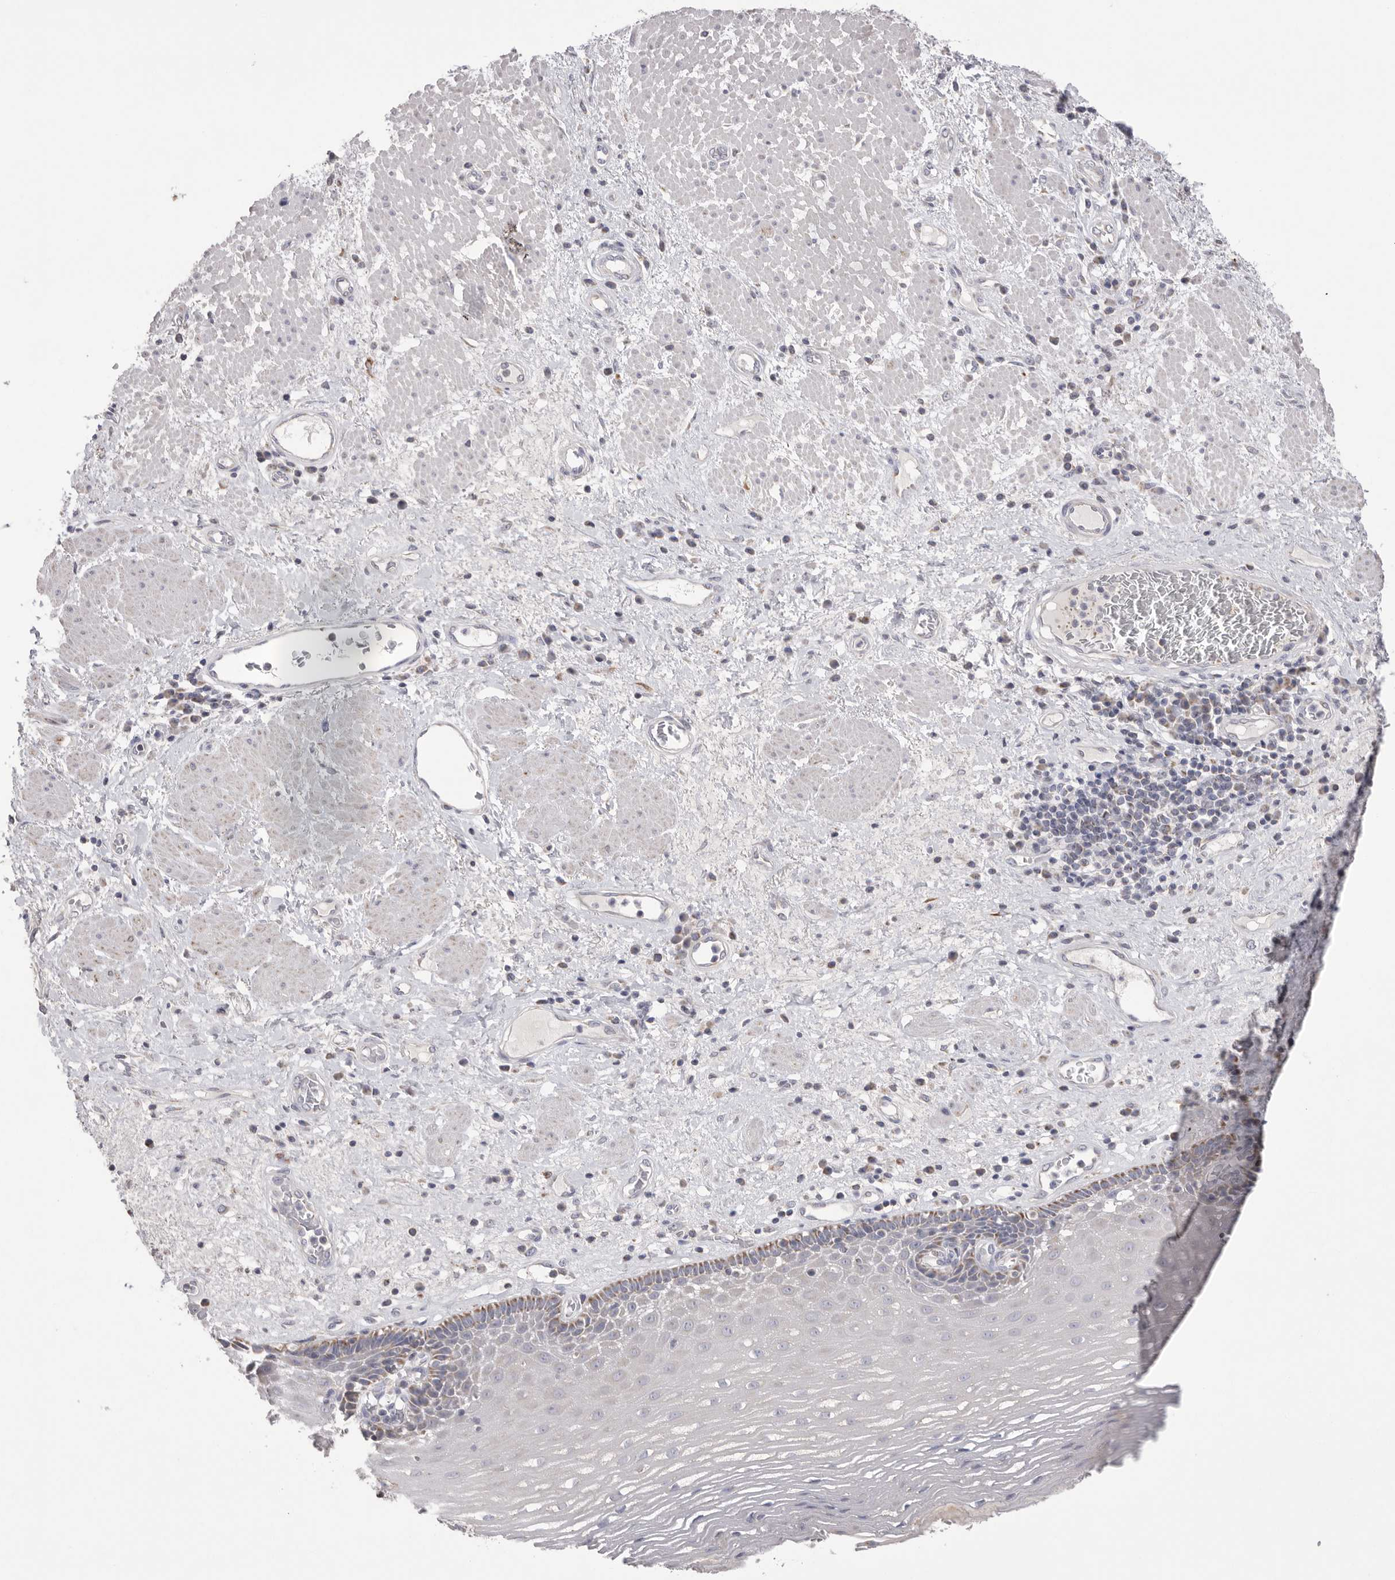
{"staining": {"intensity": "weak", "quantity": "<25%", "location": "cytoplasmic/membranous"}, "tissue": "esophagus", "cell_type": "Squamous epithelial cells", "image_type": "normal", "snomed": [{"axis": "morphology", "description": "Normal tissue, NOS"}, {"axis": "morphology", "description": "Adenocarcinoma, NOS"}, {"axis": "topography", "description": "Esophagus"}], "caption": "The image displays no staining of squamous epithelial cells in normal esophagus.", "gene": "VDAC3", "patient": {"sex": "male", "age": 62}}